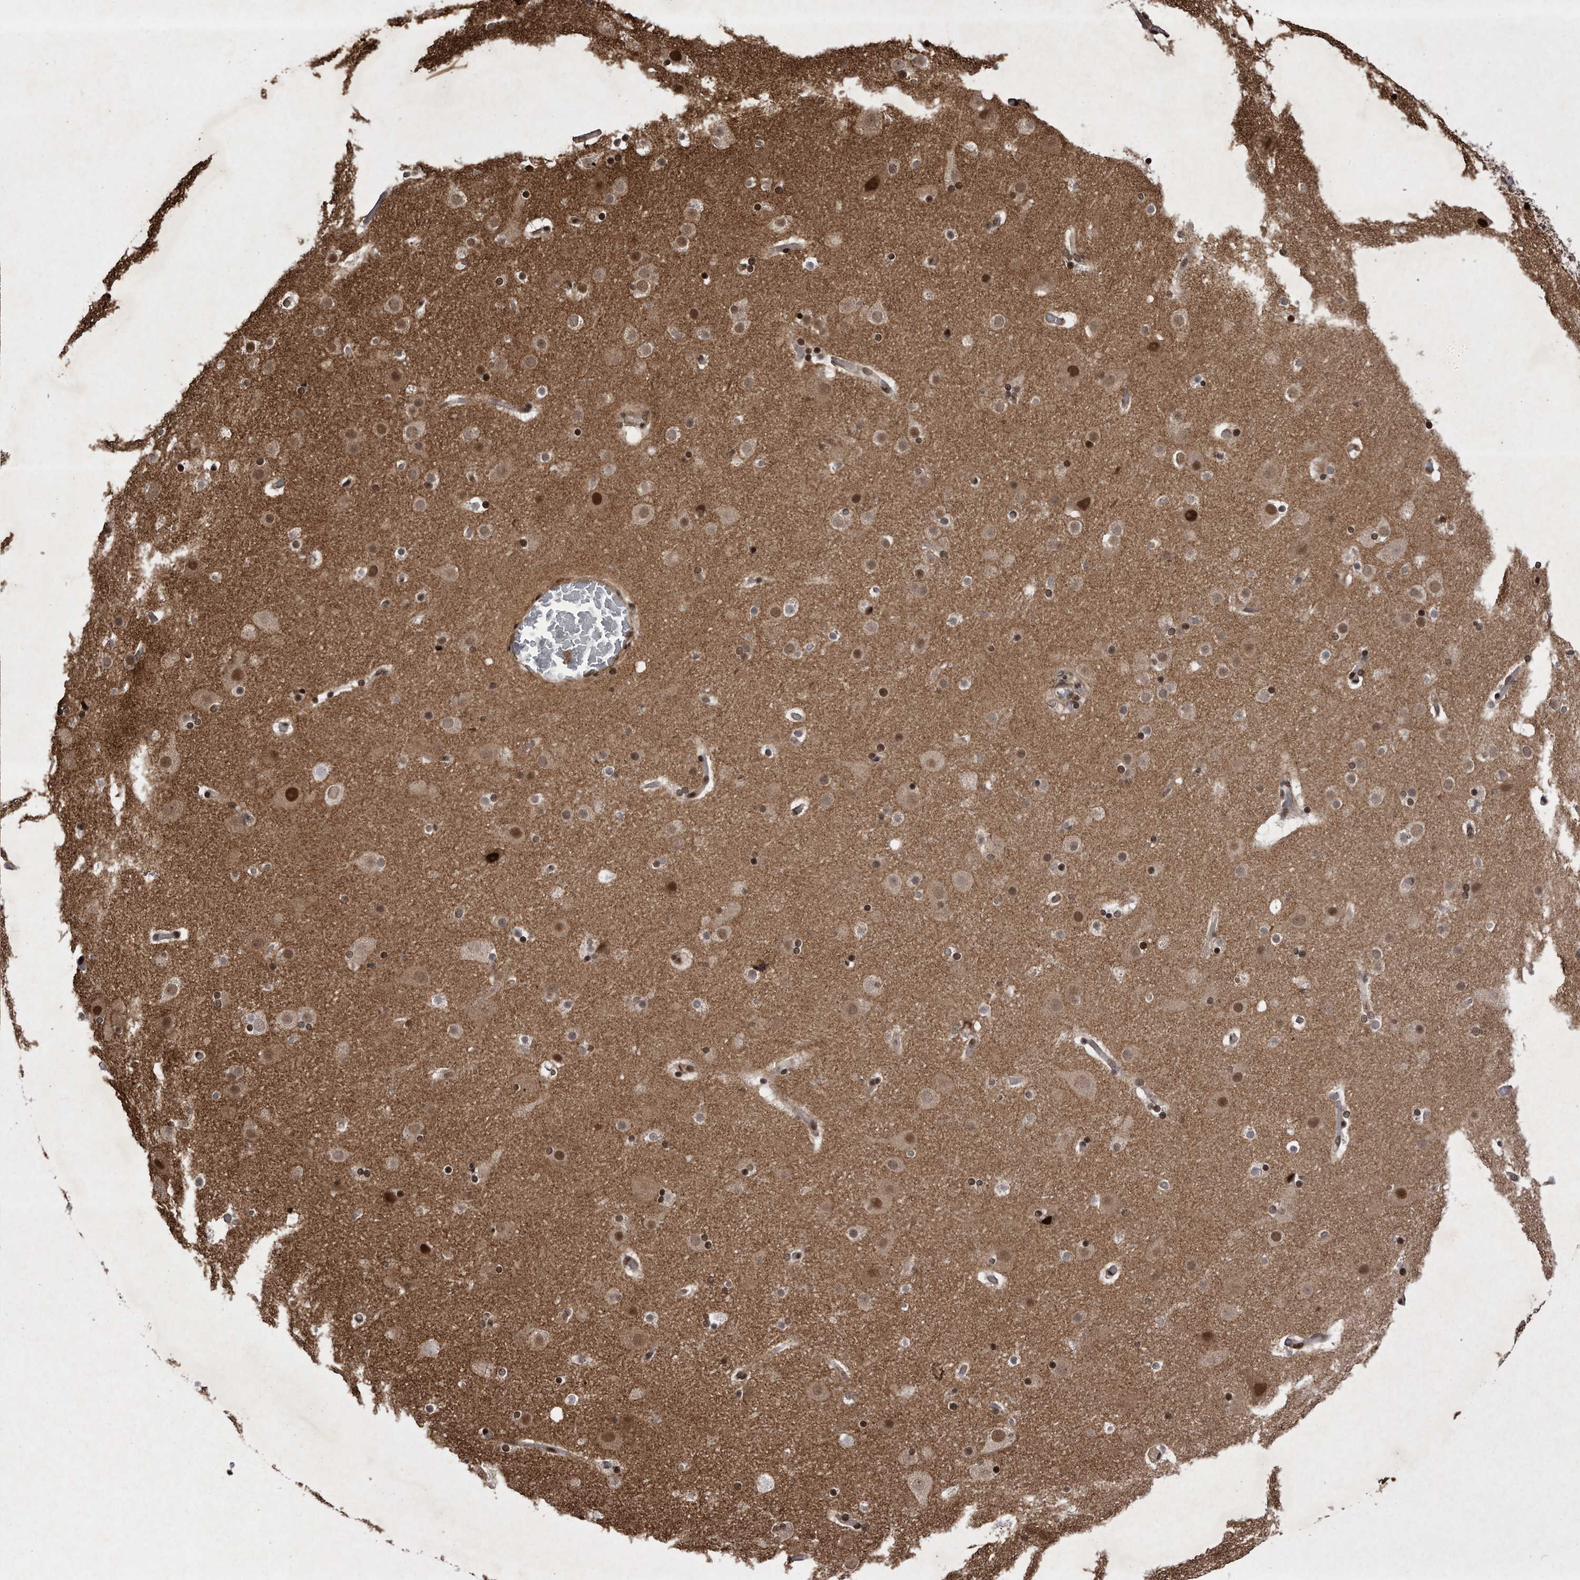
{"staining": {"intensity": "moderate", "quantity": ">75%", "location": "cytoplasmic/membranous,nuclear"}, "tissue": "cerebral cortex", "cell_type": "Endothelial cells", "image_type": "normal", "snomed": [{"axis": "morphology", "description": "Normal tissue, NOS"}, {"axis": "topography", "description": "Cerebral cortex"}], "caption": "Endothelial cells reveal medium levels of moderate cytoplasmic/membranous,nuclear expression in about >75% of cells in unremarkable cerebral cortex. (DAB IHC with brightfield microscopy, high magnification).", "gene": "RAD23B", "patient": {"sex": "male", "age": 57}}